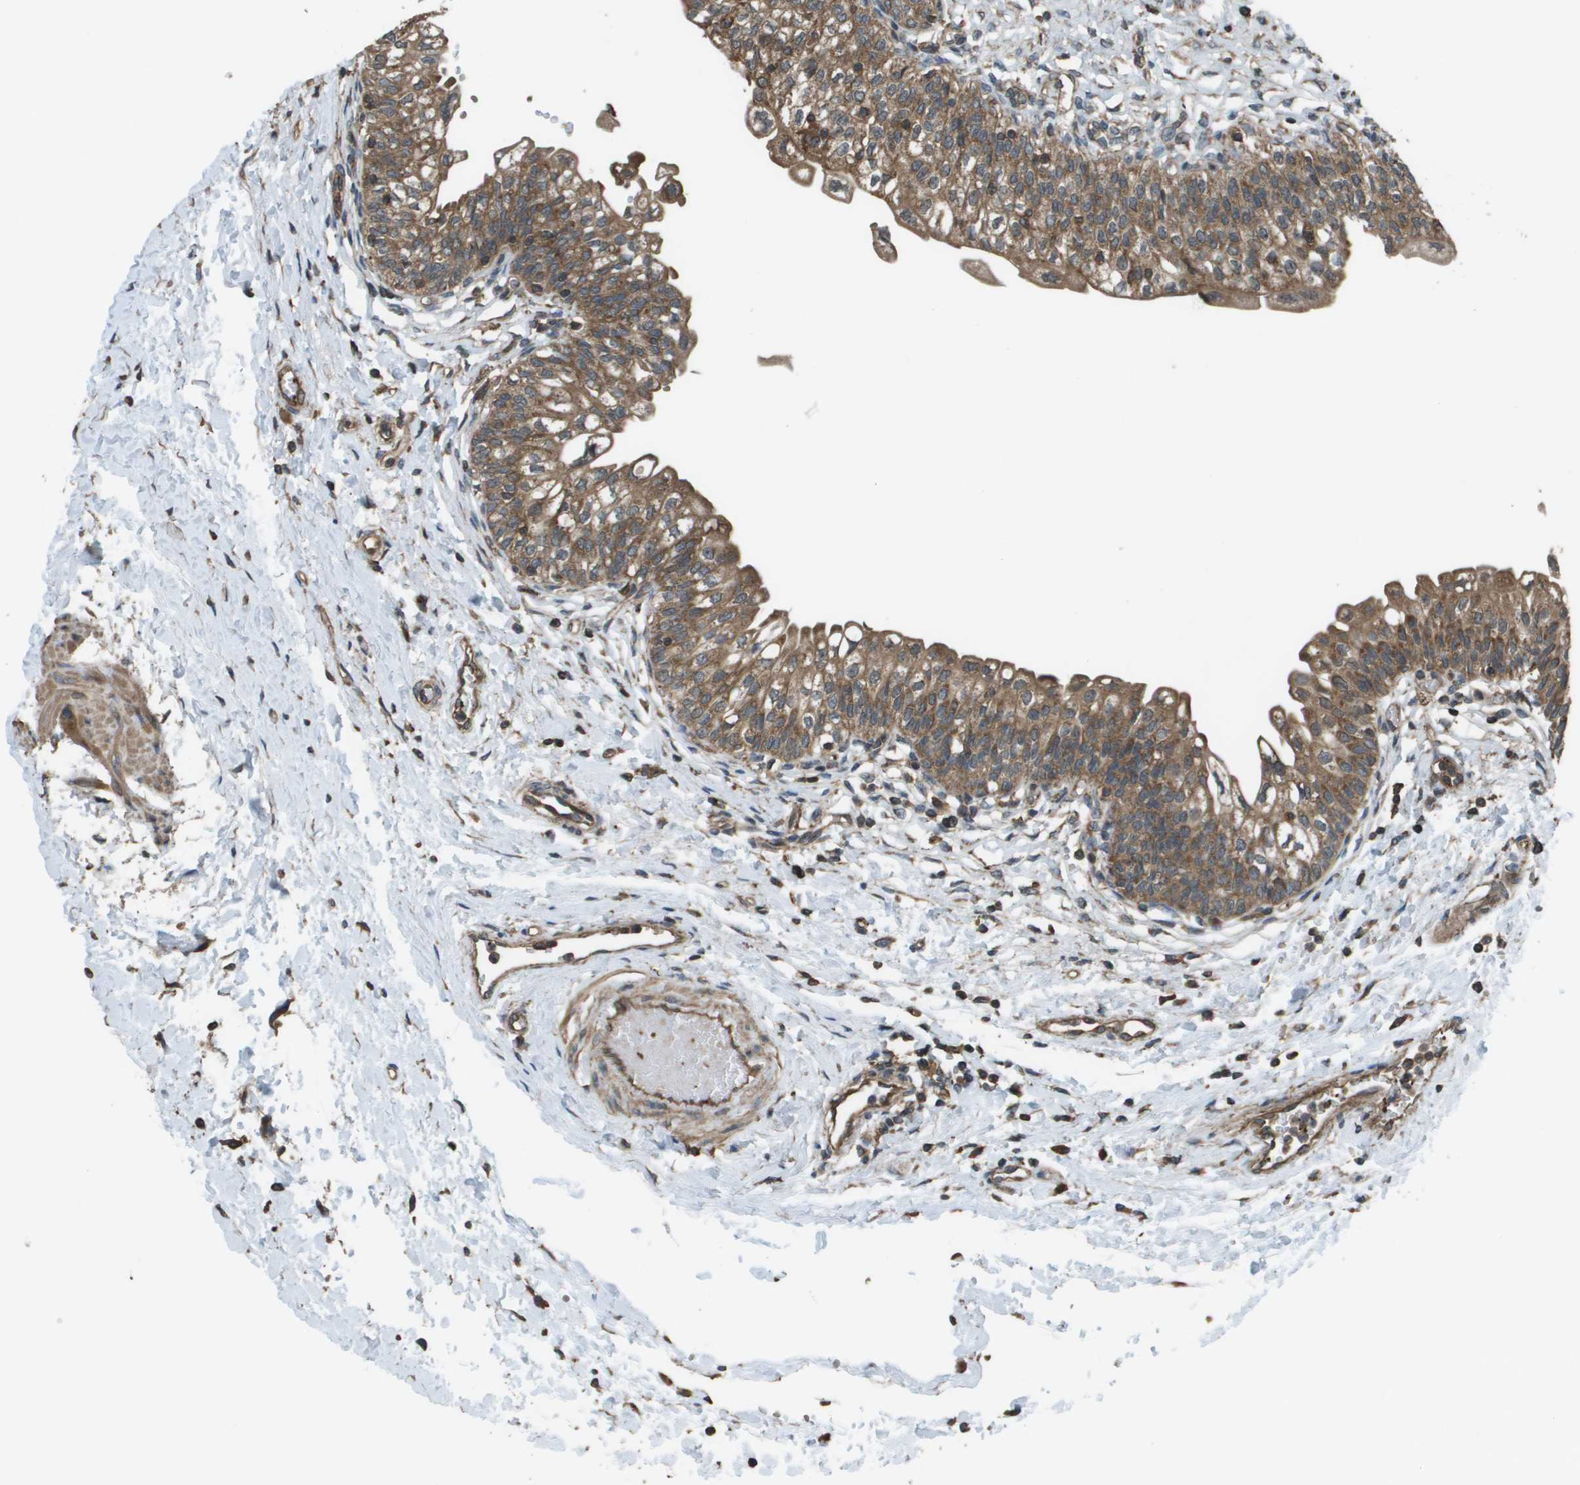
{"staining": {"intensity": "moderate", "quantity": ">75%", "location": "cytoplasmic/membranous"}, "tissue": "urinary bladder", "cell_type": "Urothelial cells", "image_type": "normal", "snomed": [{"axis": "morphology", "description": "Normal tissue, NOS"}, {"axis": "topography", "description": "Urinary bladder"}], "caption": "Immunohistochemistry (IHC) micrograph of unremarkable urinary bladder: urinary bladder stained using immunohistochemistry shows medium levels of moderate protein expression localized specifically in the cytoplasmic/membranous of urothelial cells, appearing as a cytoplasmic/membranous brown color.", "gene": "PLPBP", "patient": {"sex": "male", "age": 55}}